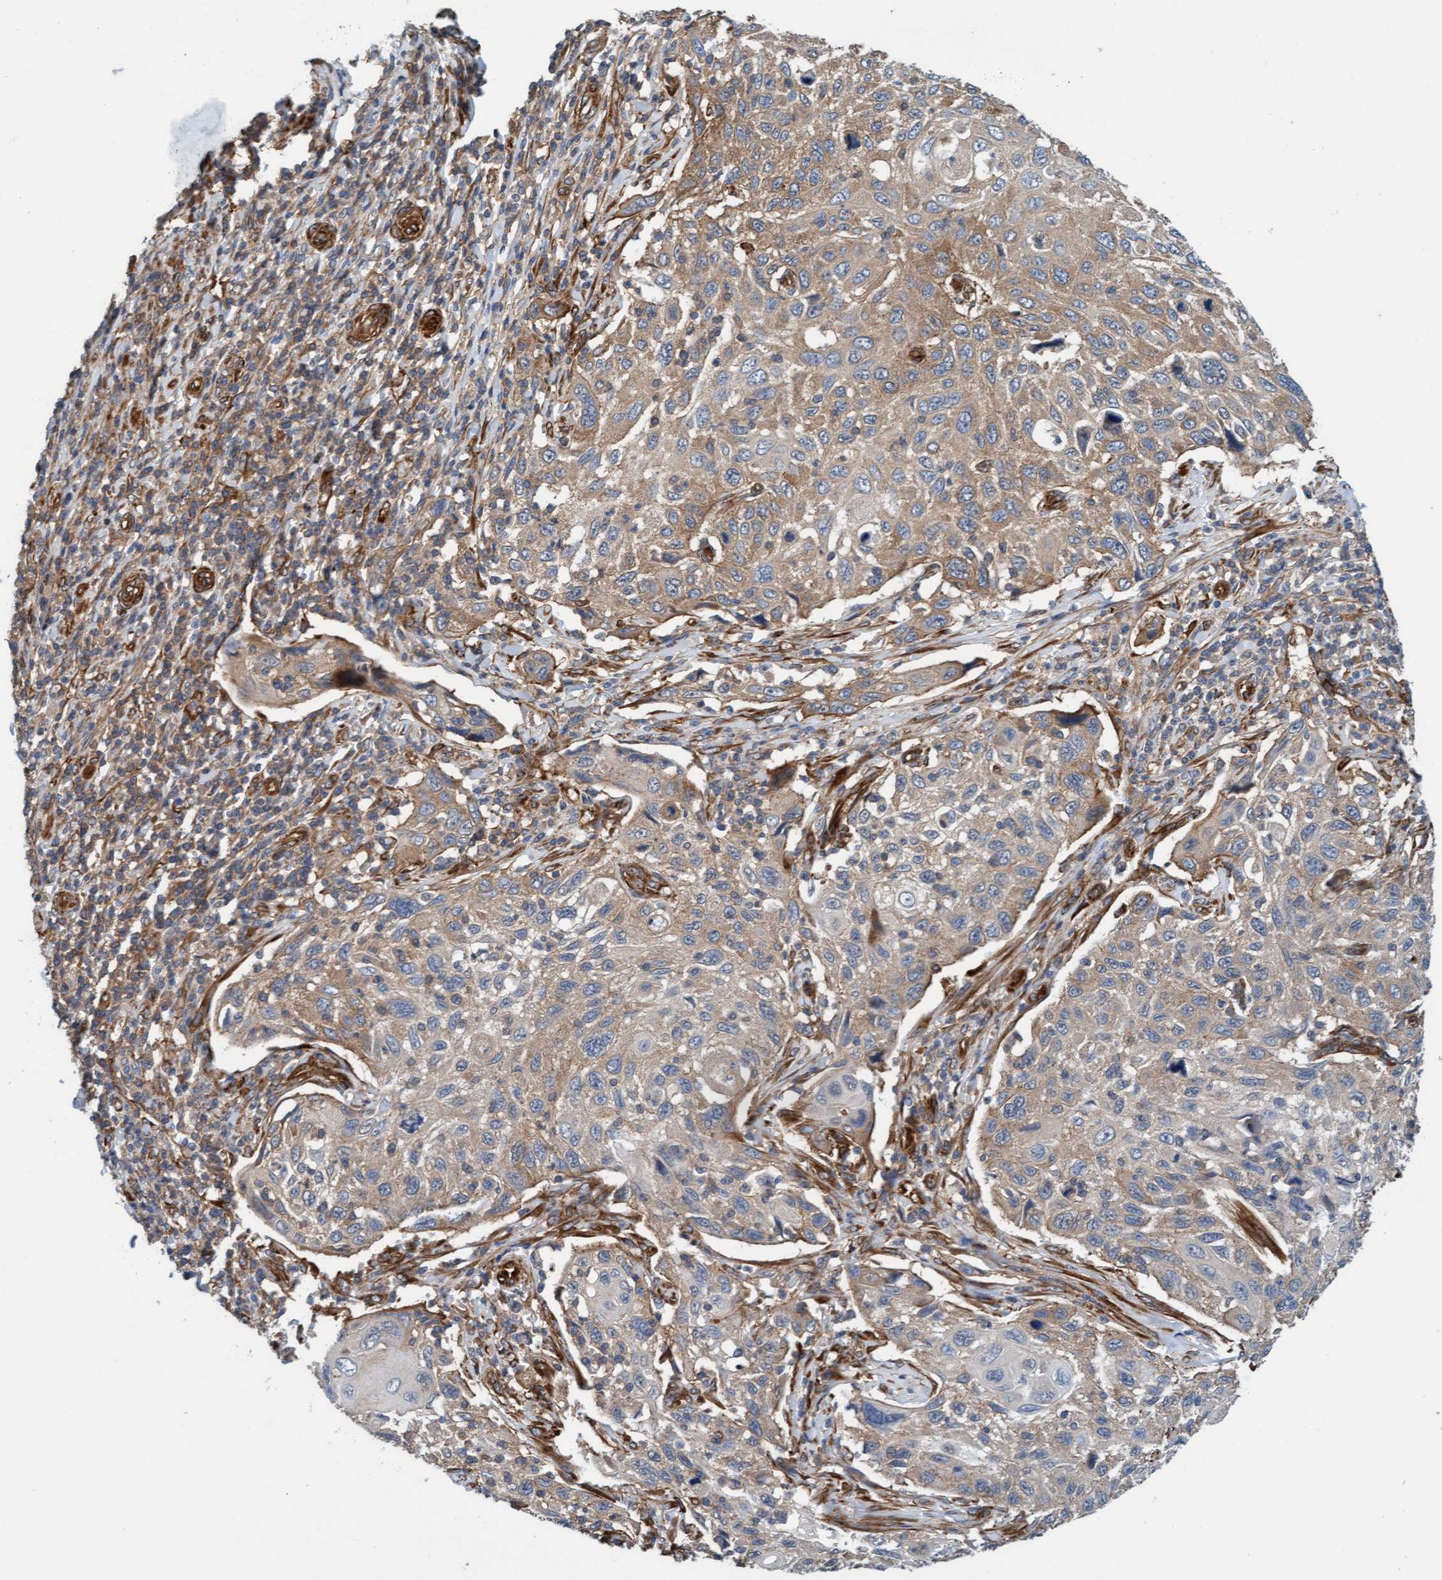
{"staining": {"intensity": "weak", "quantity": ">75%", "location": "cytoplasmic/membranous"}, "tissue": "cervical cancer", "cell_type": "Tumor cells", "image_type": "cancer", "snomed": [{"axis": "morphology", "description": "Squamous cell carcinoma, NOS"}, {"axis": "topography", "description": "Cervix"}], "caption": "Immunohistochemistry (IHC) photomicrograph of human cervical cancer stained for a protein (brown), which displays low levels of weak cytoplasmic/membranous staining in approximately >75% of tumor cells.", "gene": "FMNL3", "patient": {"sex": "female", "age": 70}}